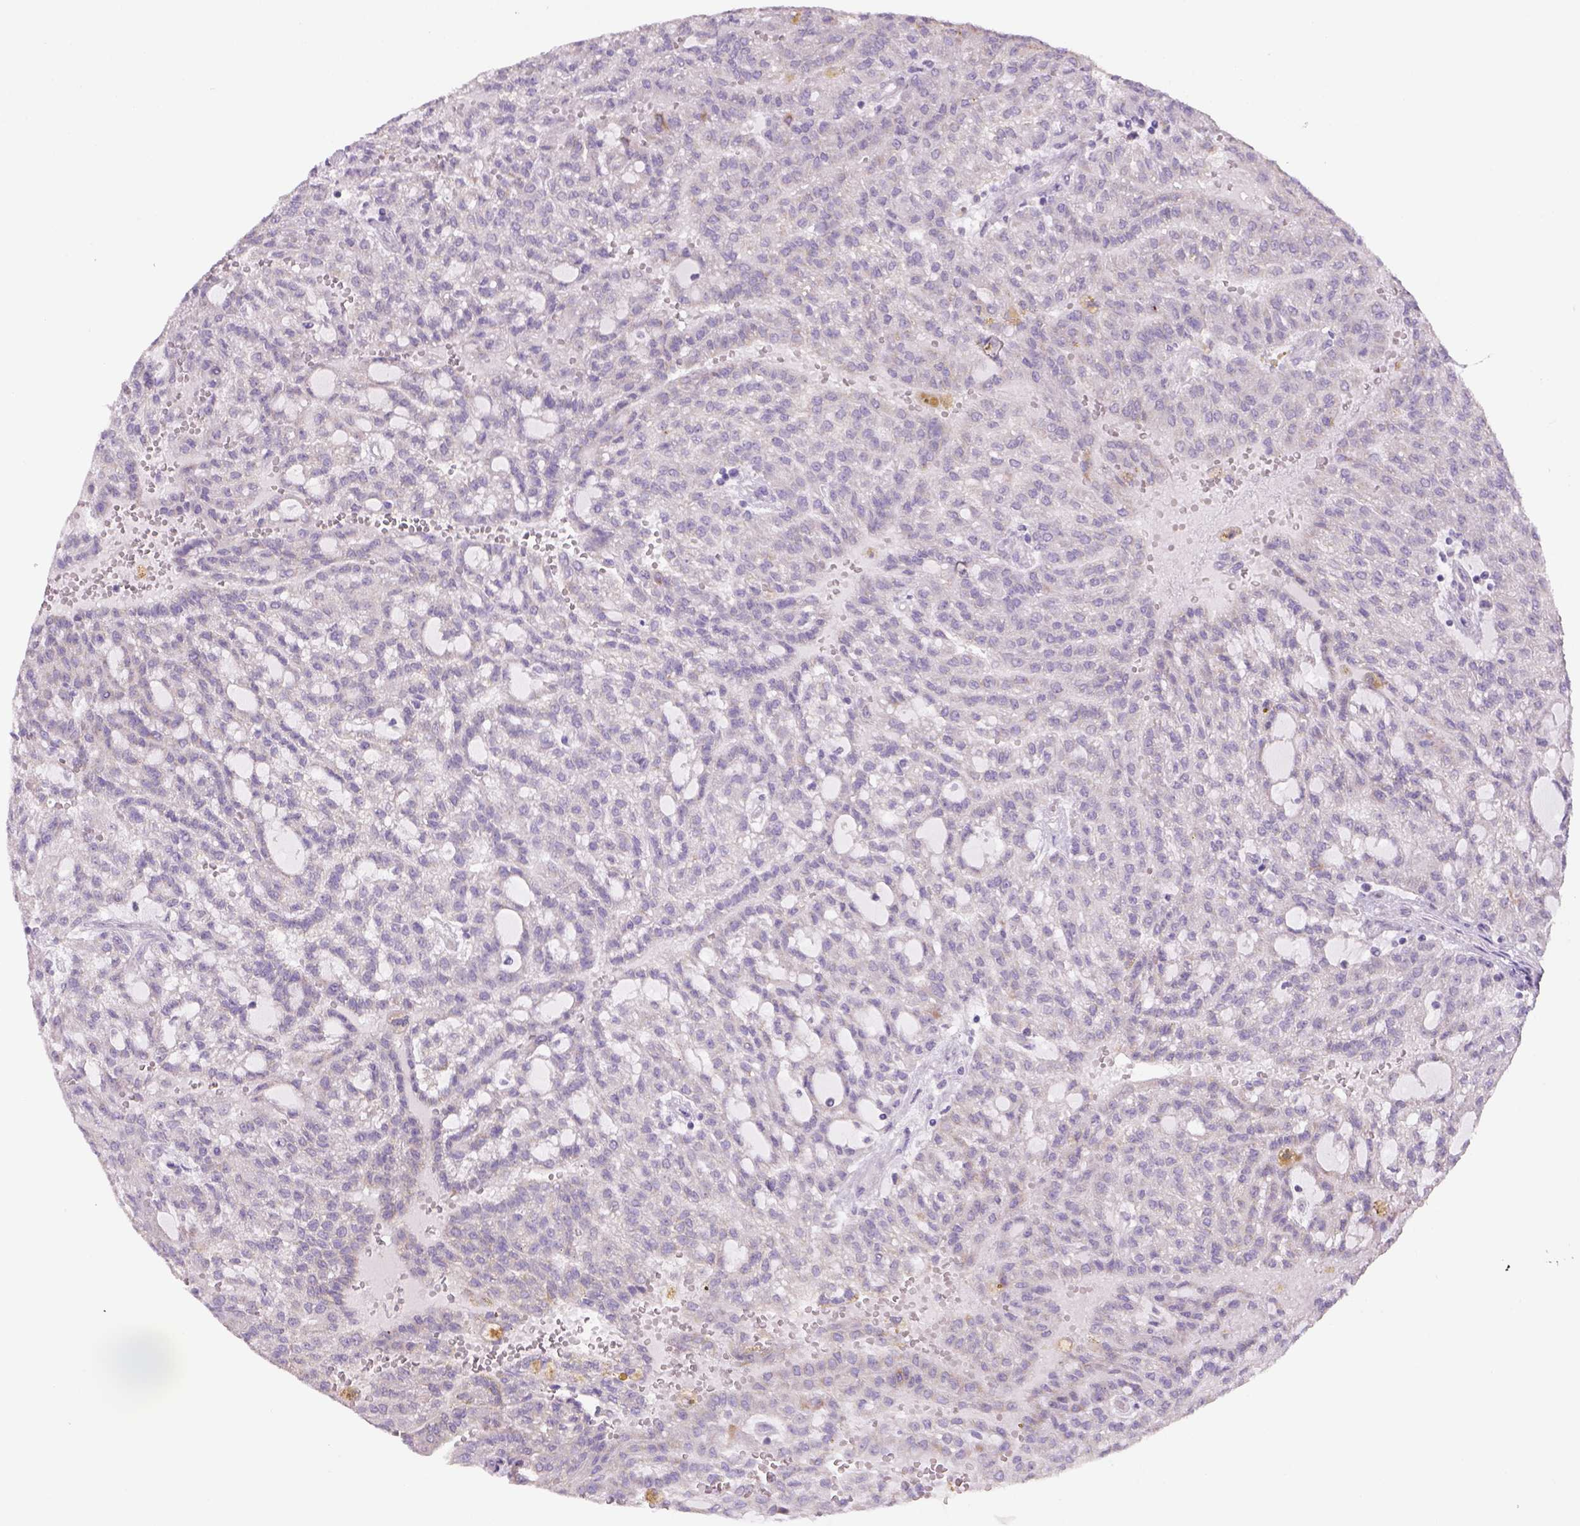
{"staining": {"intensity": "negative", "quantity": "none", "location": "none"}, "tissue": "renal cancer", "cell_type": "Tumor cells", "image_type": "cancer", "snomed": [{"axis": "morphology", "description": "Adenocarcinoma, NOS"}, {"axis": "topography", "description": "Kidney"}], "caption": "IHC micrograph of human renal cancer (adenocarcinoma) stained for a protein (brown), which reveals no positivity in tumor cells.", "gene": "ADGRV1", "patient": {"sex": "male", "age": 63}}